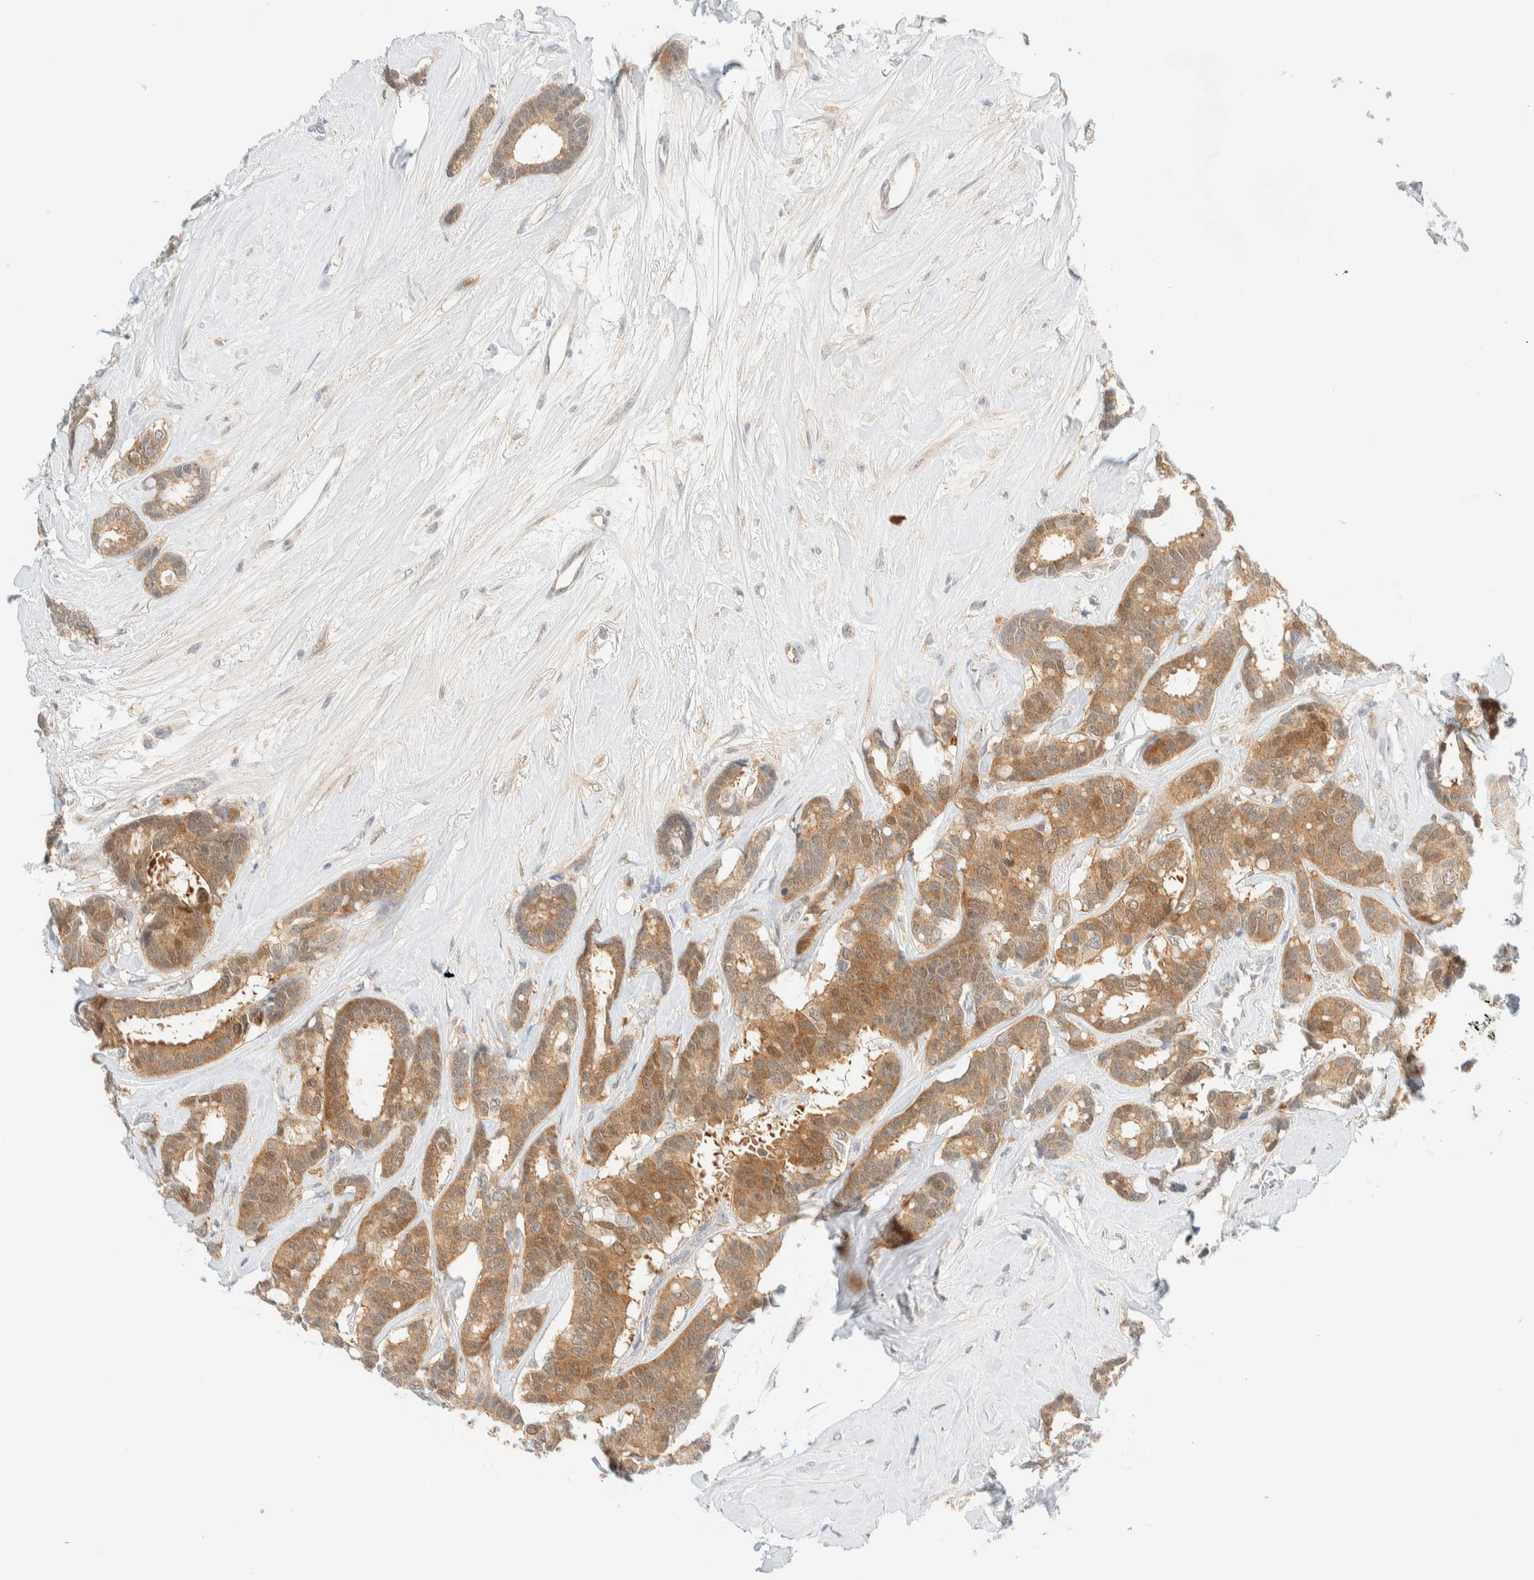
{"staining": {"intensity": "moderate", "quantity": ">75%", "location": "cytoplasmic/membranous"}, "tissue": "breast cancer", "cell_type": "Tumor cells", "image_type": "cancer", "snomed": [{"axis": "morphology", "description": "Duct carcinoma"}, {"axis": "topography", "description": "Breast"}], "caption": "A brown stain highlights moderate cytoplasmic/membranous positivity of a protein in human breast cancer tumor cells.", "gene": "PCYT2", "patient": {"sex": "female", "age": 87}}